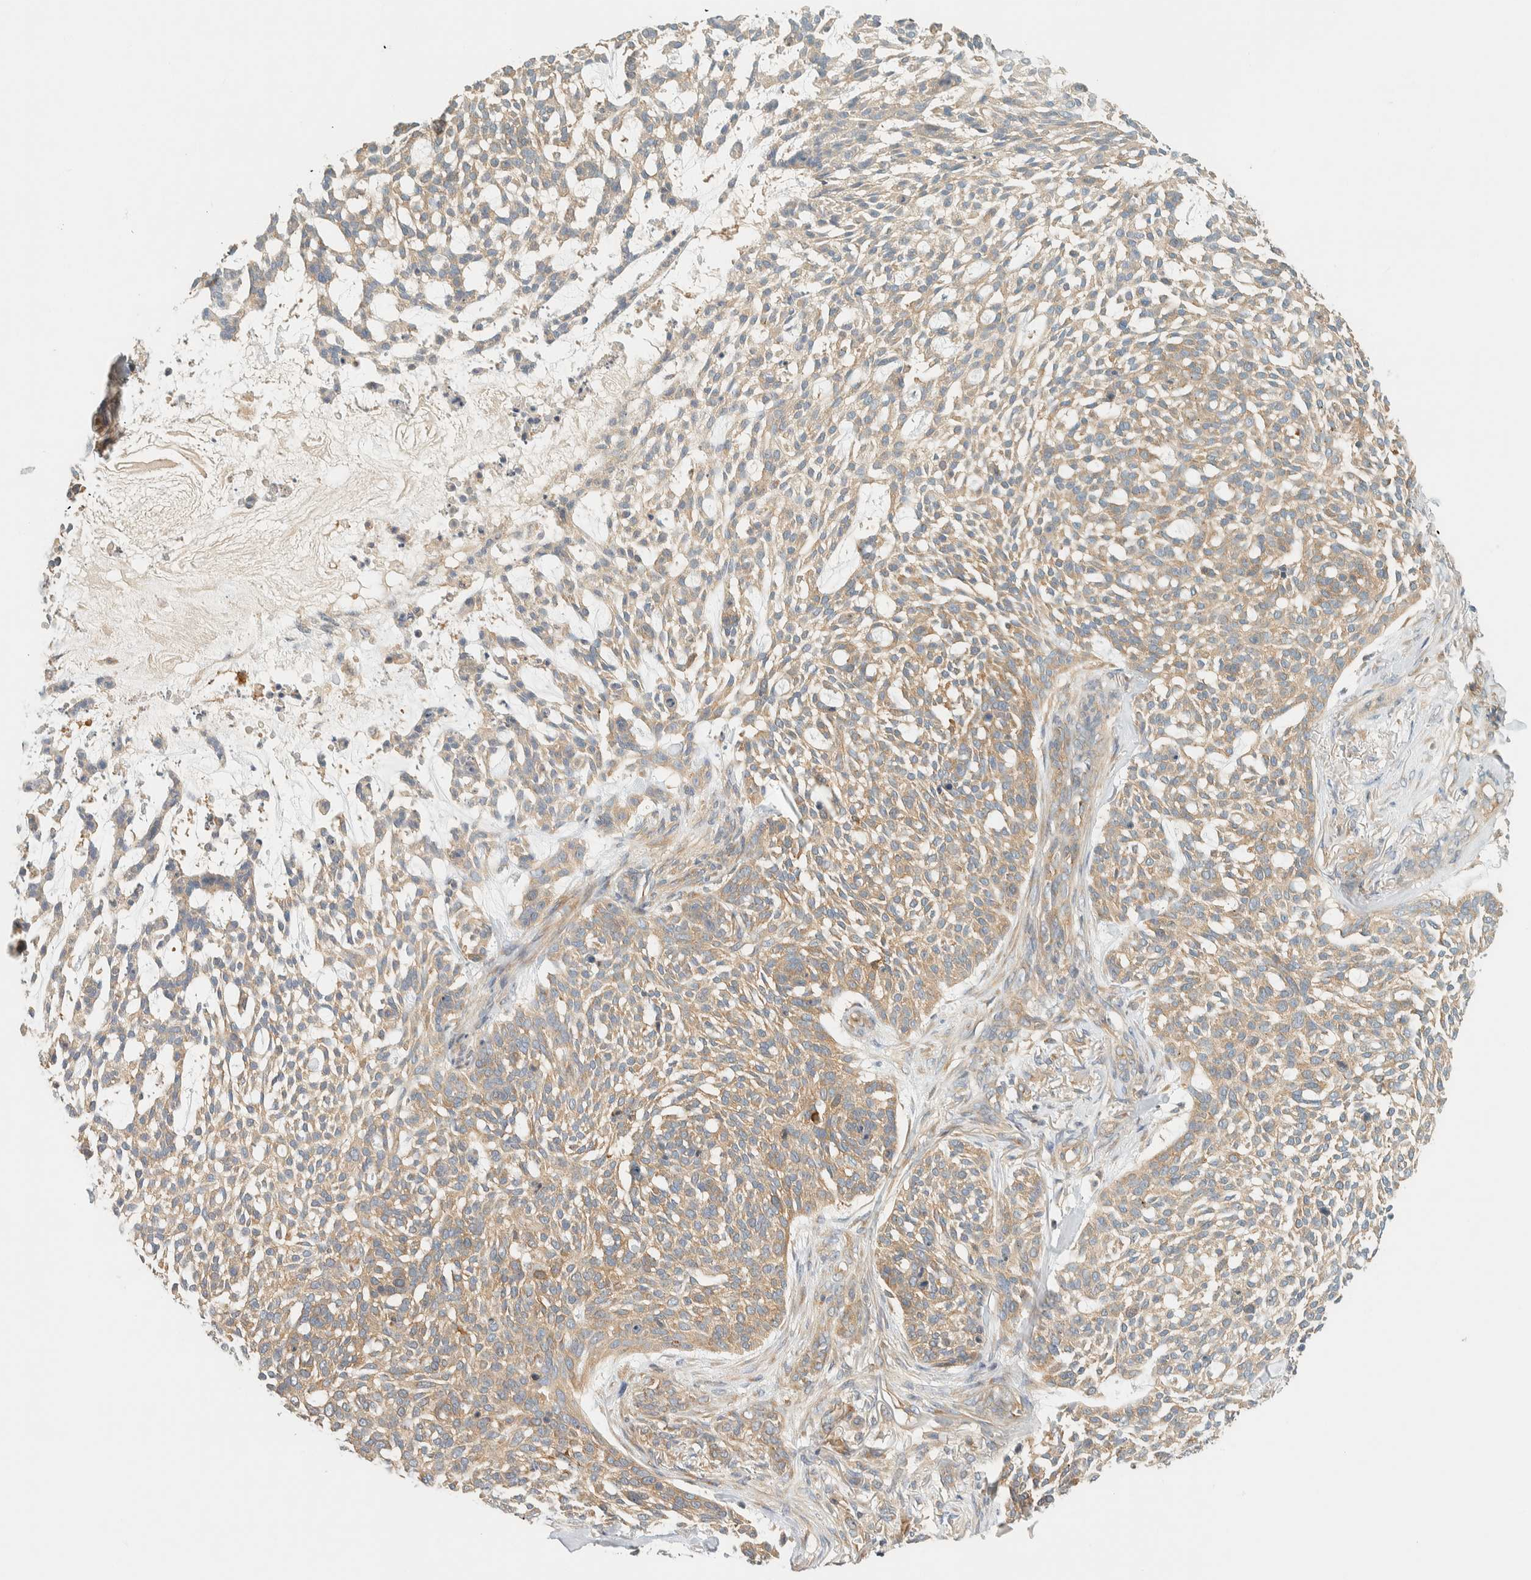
{"staining": {"intensity": "weak", "quantity": ">75%", "location": "cytoplasmic/membranous"}, "tissue": "skin cancer", "cell_type": "Tumor cells", "image_type": "cancer", "snomed": [{"axis": "morphology", "description": "Basal cell carcinoma"}, {"axis": "topography", "description": "Skin"}], "caption": "Human basal cell carcinoma (skin) stained with a protein marker reveals weak staining in tumor cells.", "gene": "ARFGEF1", "patient": {"sex": "female", "age": 64}}